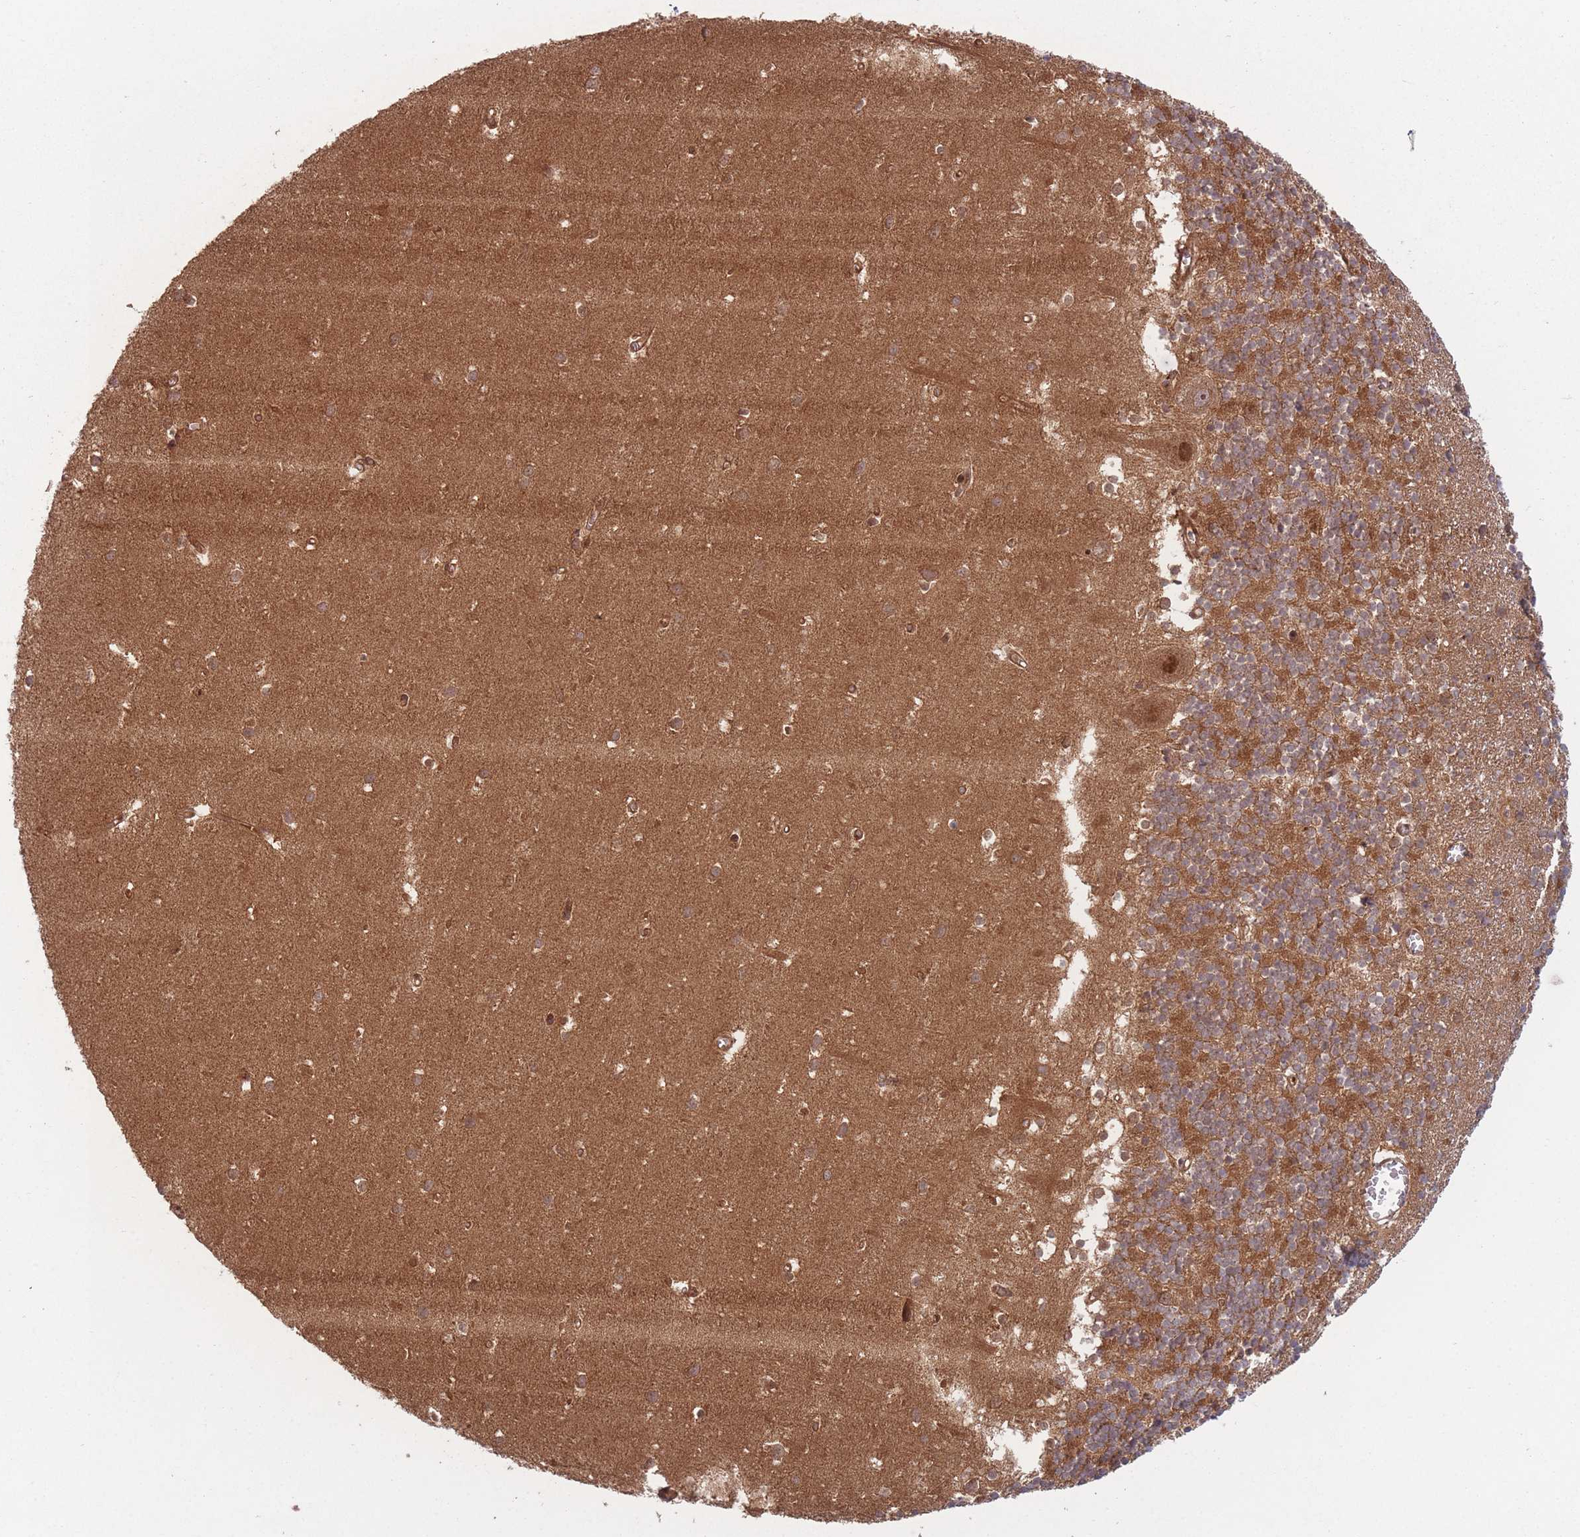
{"staining": {"intensity": "moderate", "quantity": ">75%", "location": "cytoplasmic/membranous"}, "tissue": "cerebellum", "cell_type": "Cells in granular layer", "image_type": "normal", "snomed": [{"axis": "morphology", "description": "Normal tissue, NOS"}, {"axis": "topography", "description": "Cerebellum"}], "caption": "This is a micrograph of IHC staining of benign cerebellum, which shows moderate expression in the cytoplasmic/membranous of cells in granular layer.", "gene": "PODXL2", "patient": {"sex": "male", "age": 54}}